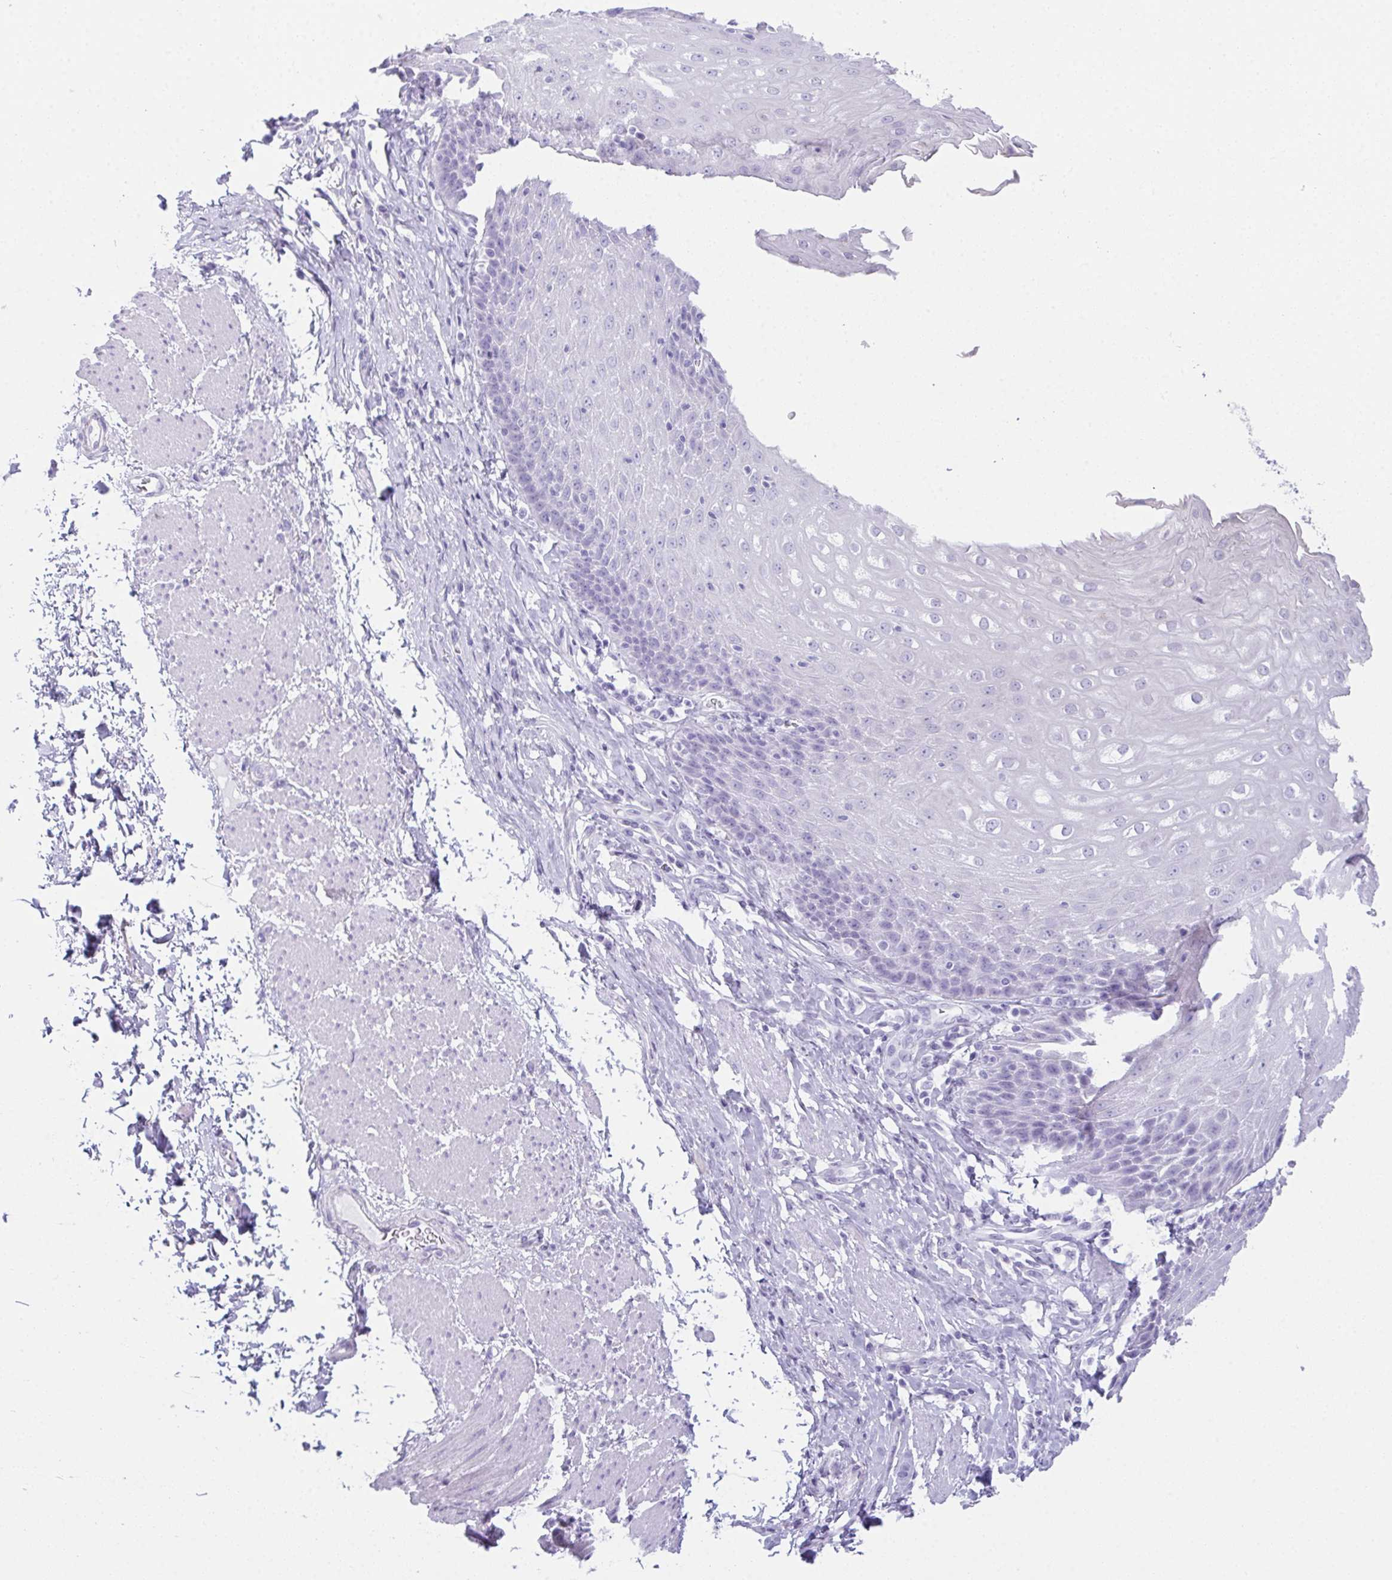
{"staining": {"intensity": "negative", "quantity": "none", "location": "none"}, "tissue": "esophagus", "cell_type": "Squamous epithelial cells", "image_type": "normal", "snomed": [{"axis": "morphology", "description": "Normal tissue, NOS"}, {"axis": "topography", "description": "Esophagus"}], "caption": "Immunohistochemistry of normal esophagus displays no staining in squamous epithelial cells.", "gene": "TEX19", "patient": {"sex": "female", "age": 61}}